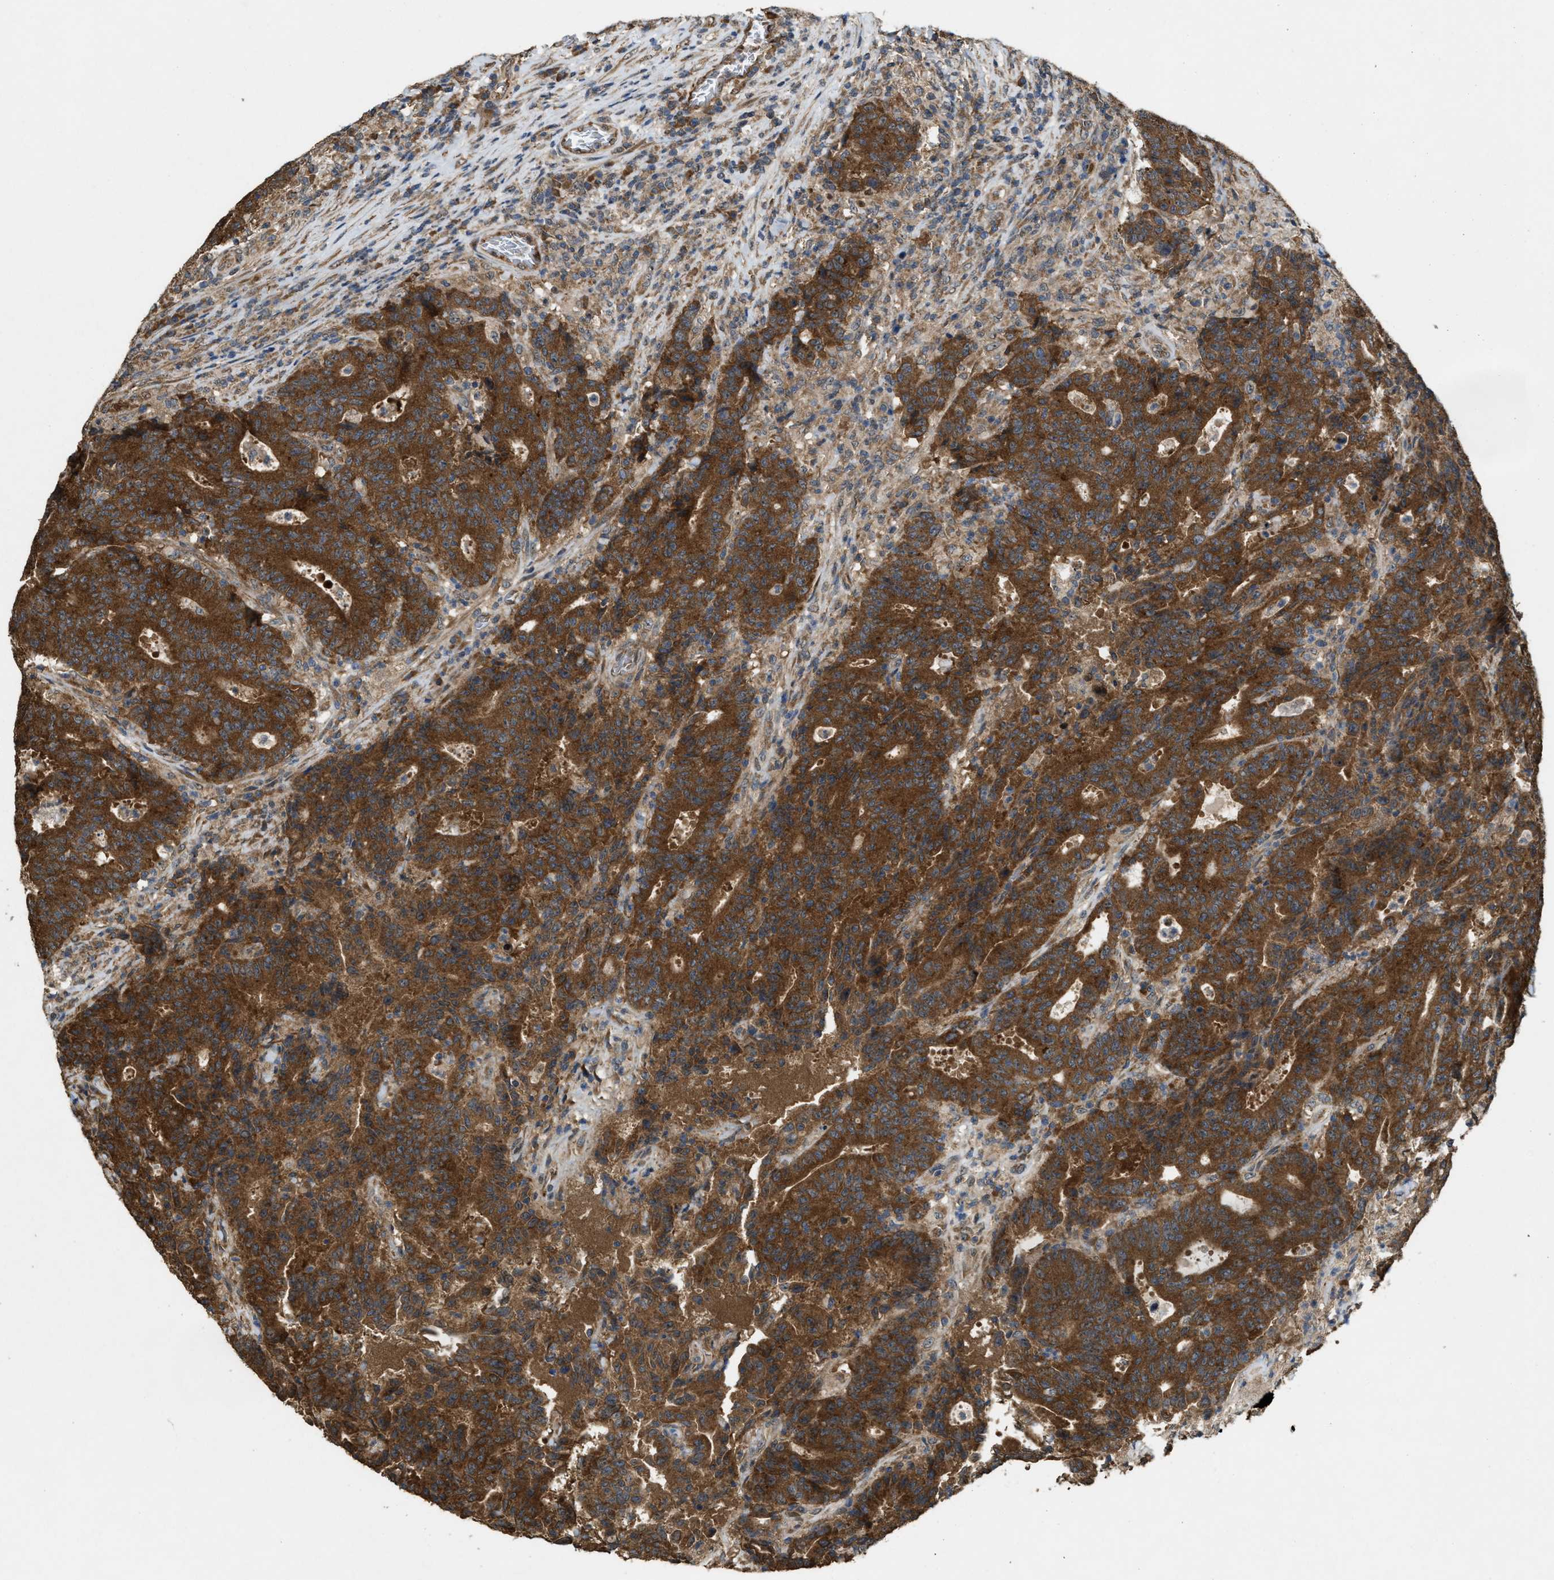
{"staining": {"intensity": "strong", "quantity": ">75%", "location": "cytoplasmic/membranous"}, "tissue": "colorectal cancer", "cell_type": "Tumor cells", "image_type": "cancer", "snomed": [{"axis": "morphology", "description": "Adenocarcinoma, NOS"}, {"axis": "topography", "description": "Colon"}], "caption": "IHC histopathology image of neoplastic tissue: adenocarcinoma (colorectal) stained using immunohistochemistry (IHC) demonstrates high levels of strong protein expression localized specifically in the cytoplasmic/membranous of tumor cells, appearing as a cytoplasmic/membranous brown color.", "gene": "ARHGEF5", "patient": {"sex": "female", "age": 75}}